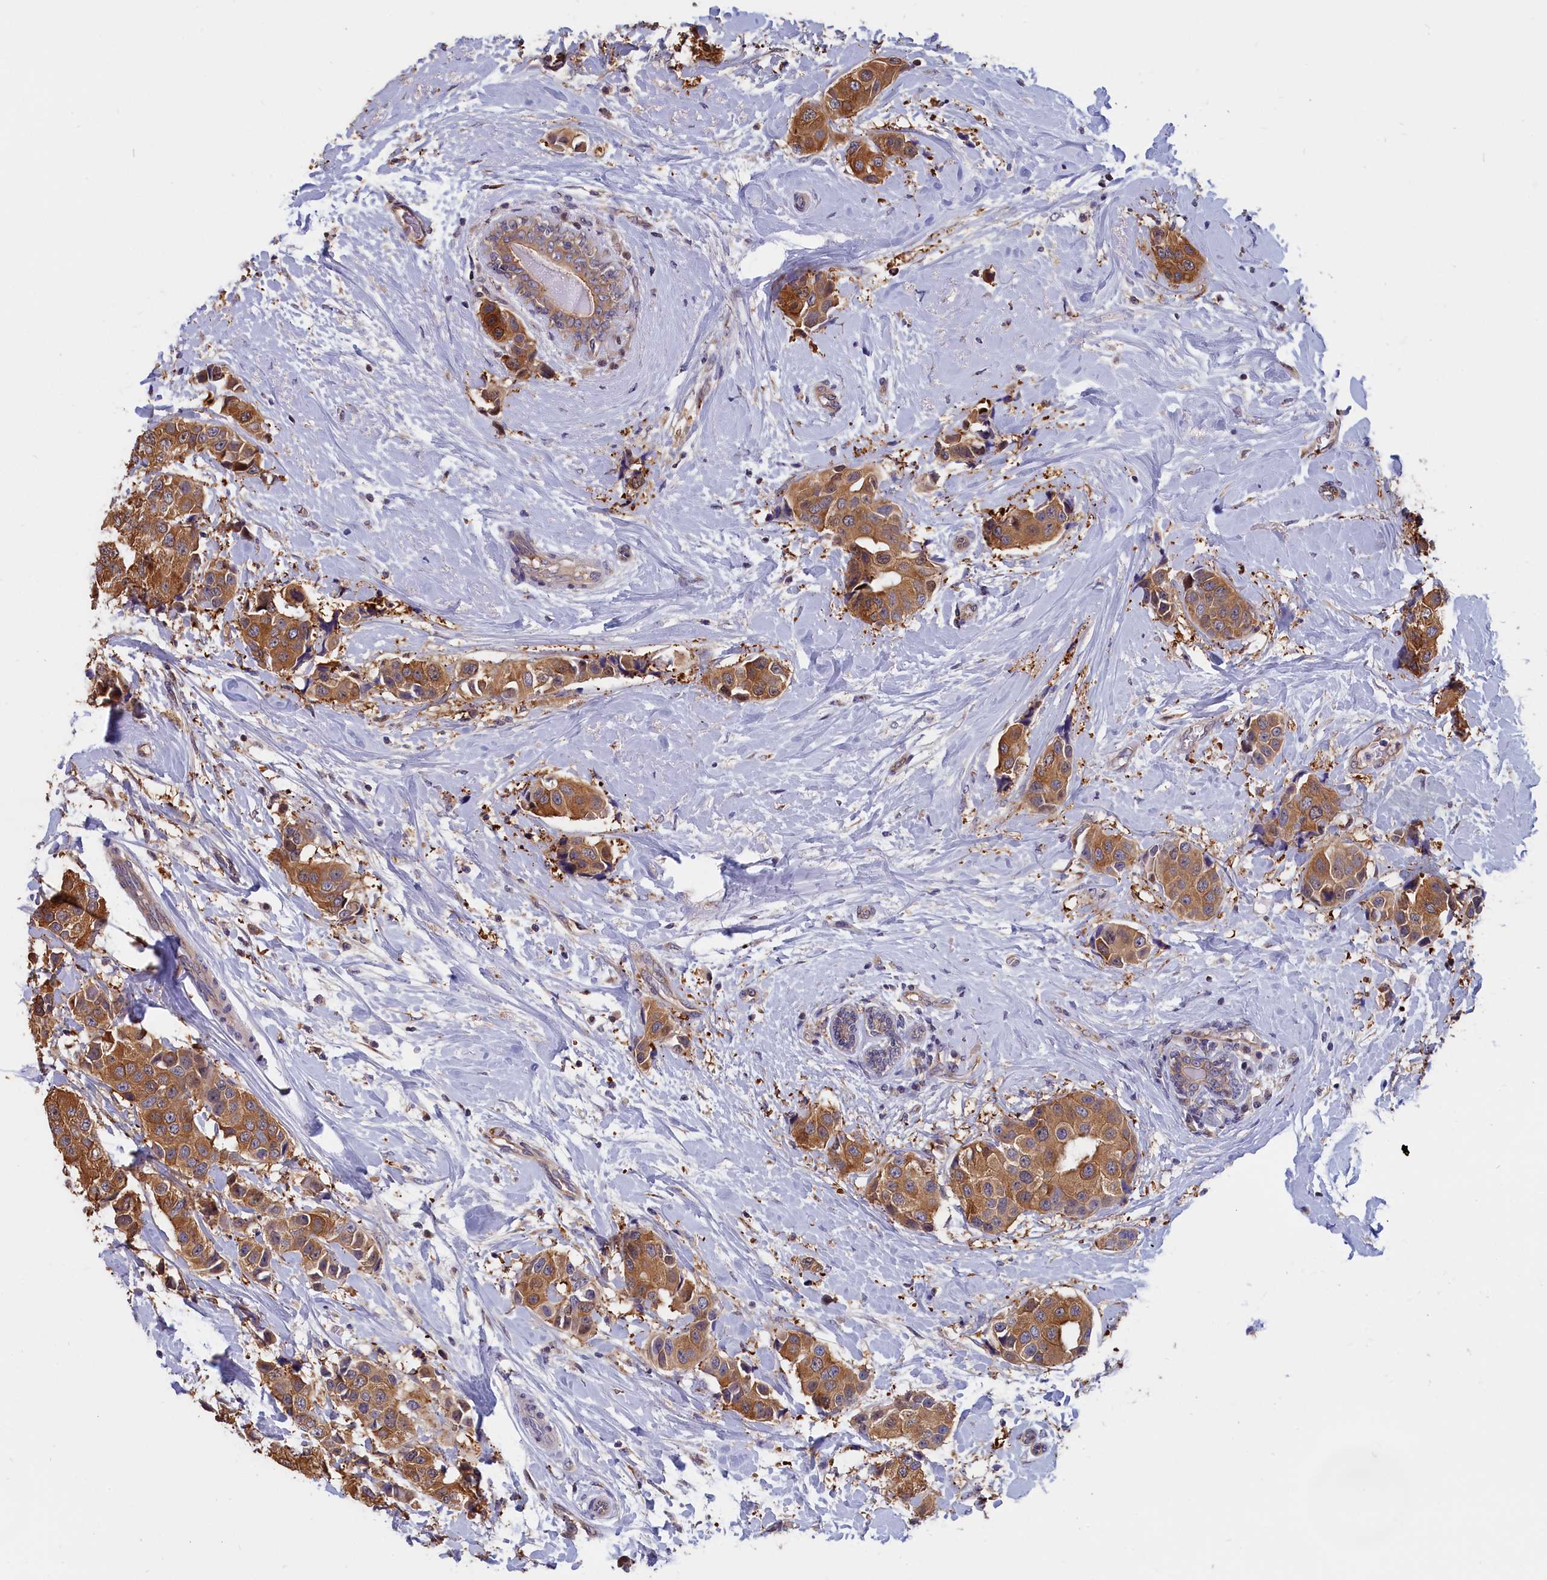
{"staining": {"intensity": "moderate", "quantity": ">75%", "location": "cytoplasmic/membranous"}, "tissue": "breast cancer", "cell_type": "Tumor cells", "image_type": "cancer", "snomed": [{"axis": "morphology", "description": "Normal tissue, NOS"}, {"axis": "morphology", "description": "Duct carcinoma"}, {"axis": "topography", "description": "Breast"}], "caption": "Intraductal carcinoma (breast) was stained to show a protein in brown. There is medium levels of moderate cytoplasmic/membranous staining in approximately >75% of tumor cells.", "gene": "ABCC8", "patient": {"sex": "female", "age": 39}}